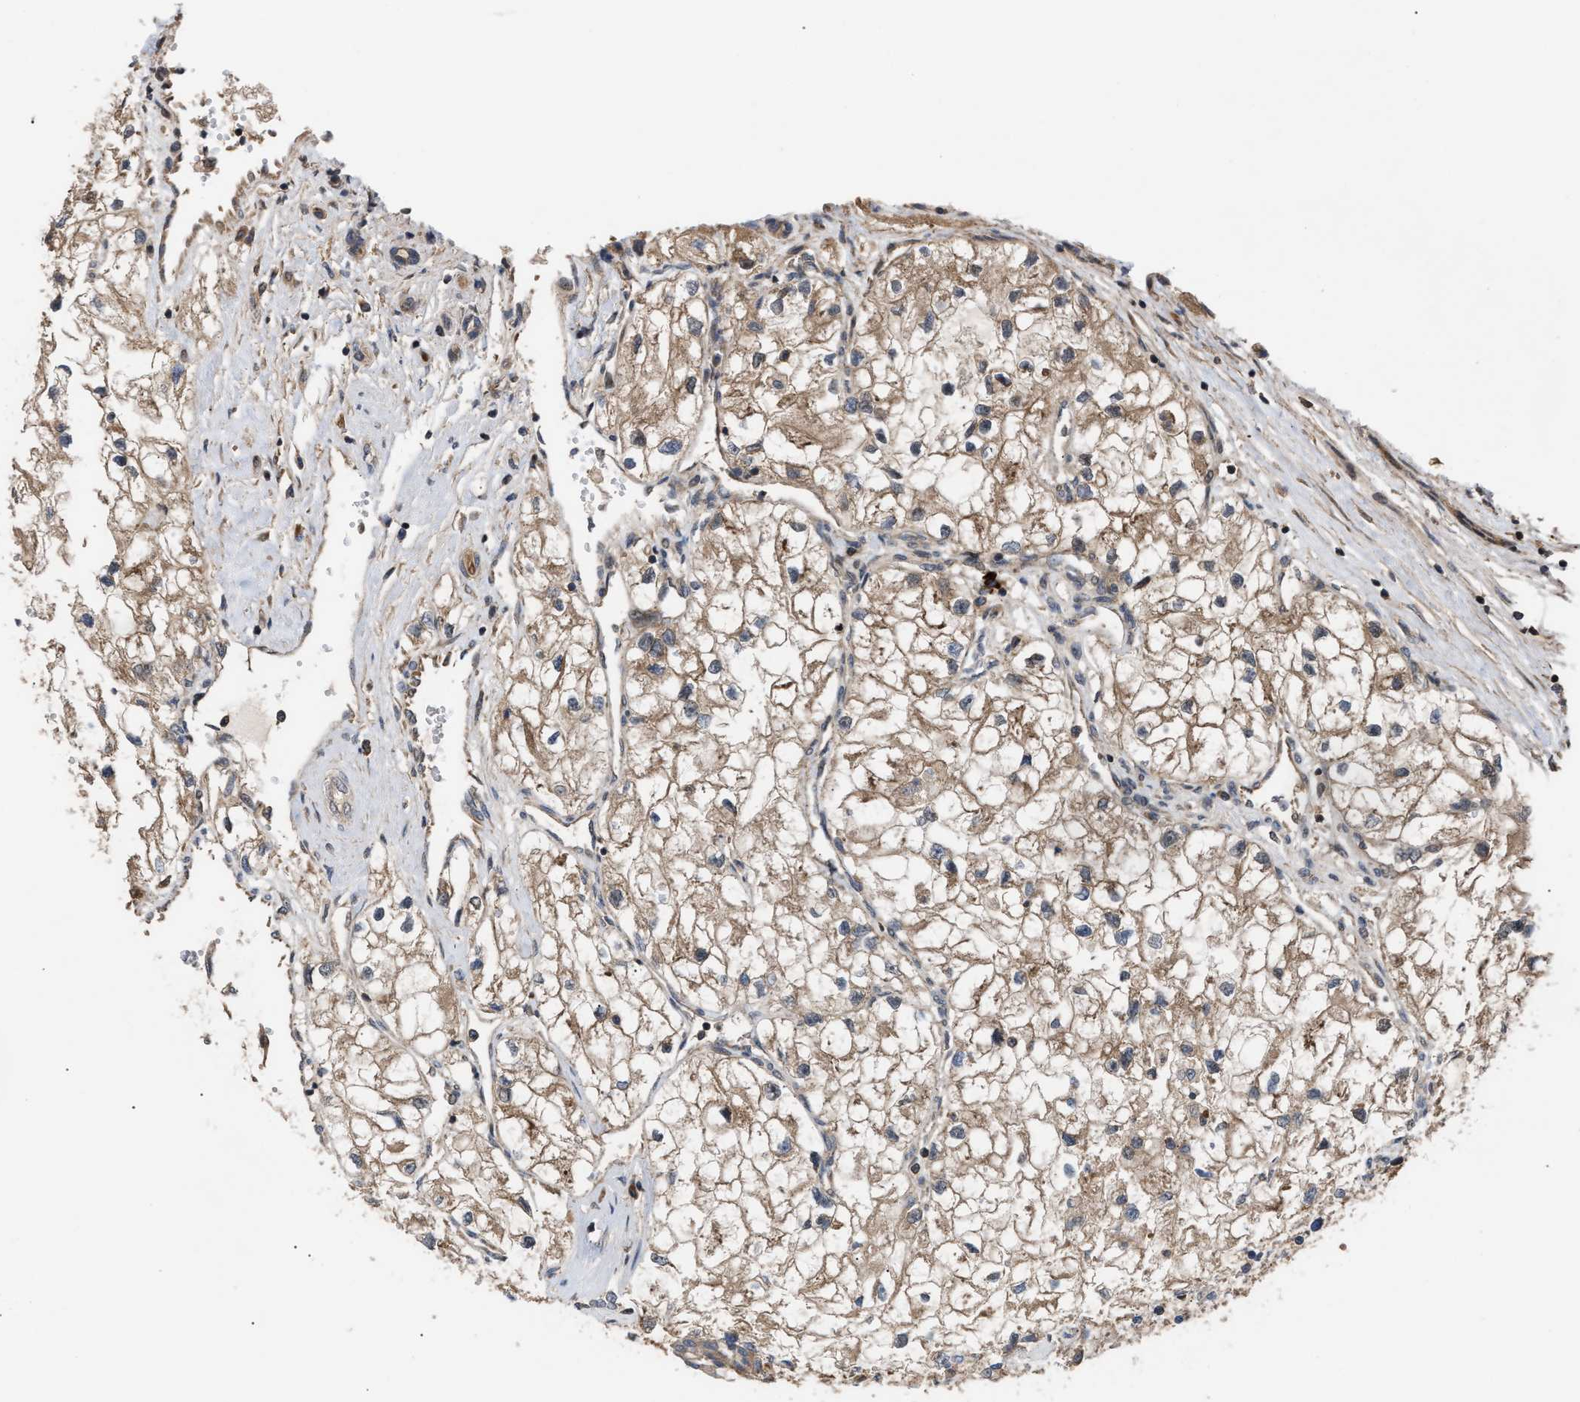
{"staining": {"intensity": "moderate", "quantity": ">75%", "location": "cytoplasmic/membranous"}, "tissue": "renal cancer", "cell_type": "Tumor cells", "image_type": "cancer", "snomed": [{"axis": "morphology", "description": "Adenocarcinoma, NOS"}, {"axis": "topography", "description": "Kidney"}], "caption": "Immunohistochemical staining of human adenocarcinoma (renal) displays moderate cytoplasmic/membranous protein expression in about >75% of tumor cells.", "gene": "STAU1", "patient": {"sex": "female", "age": 70}}